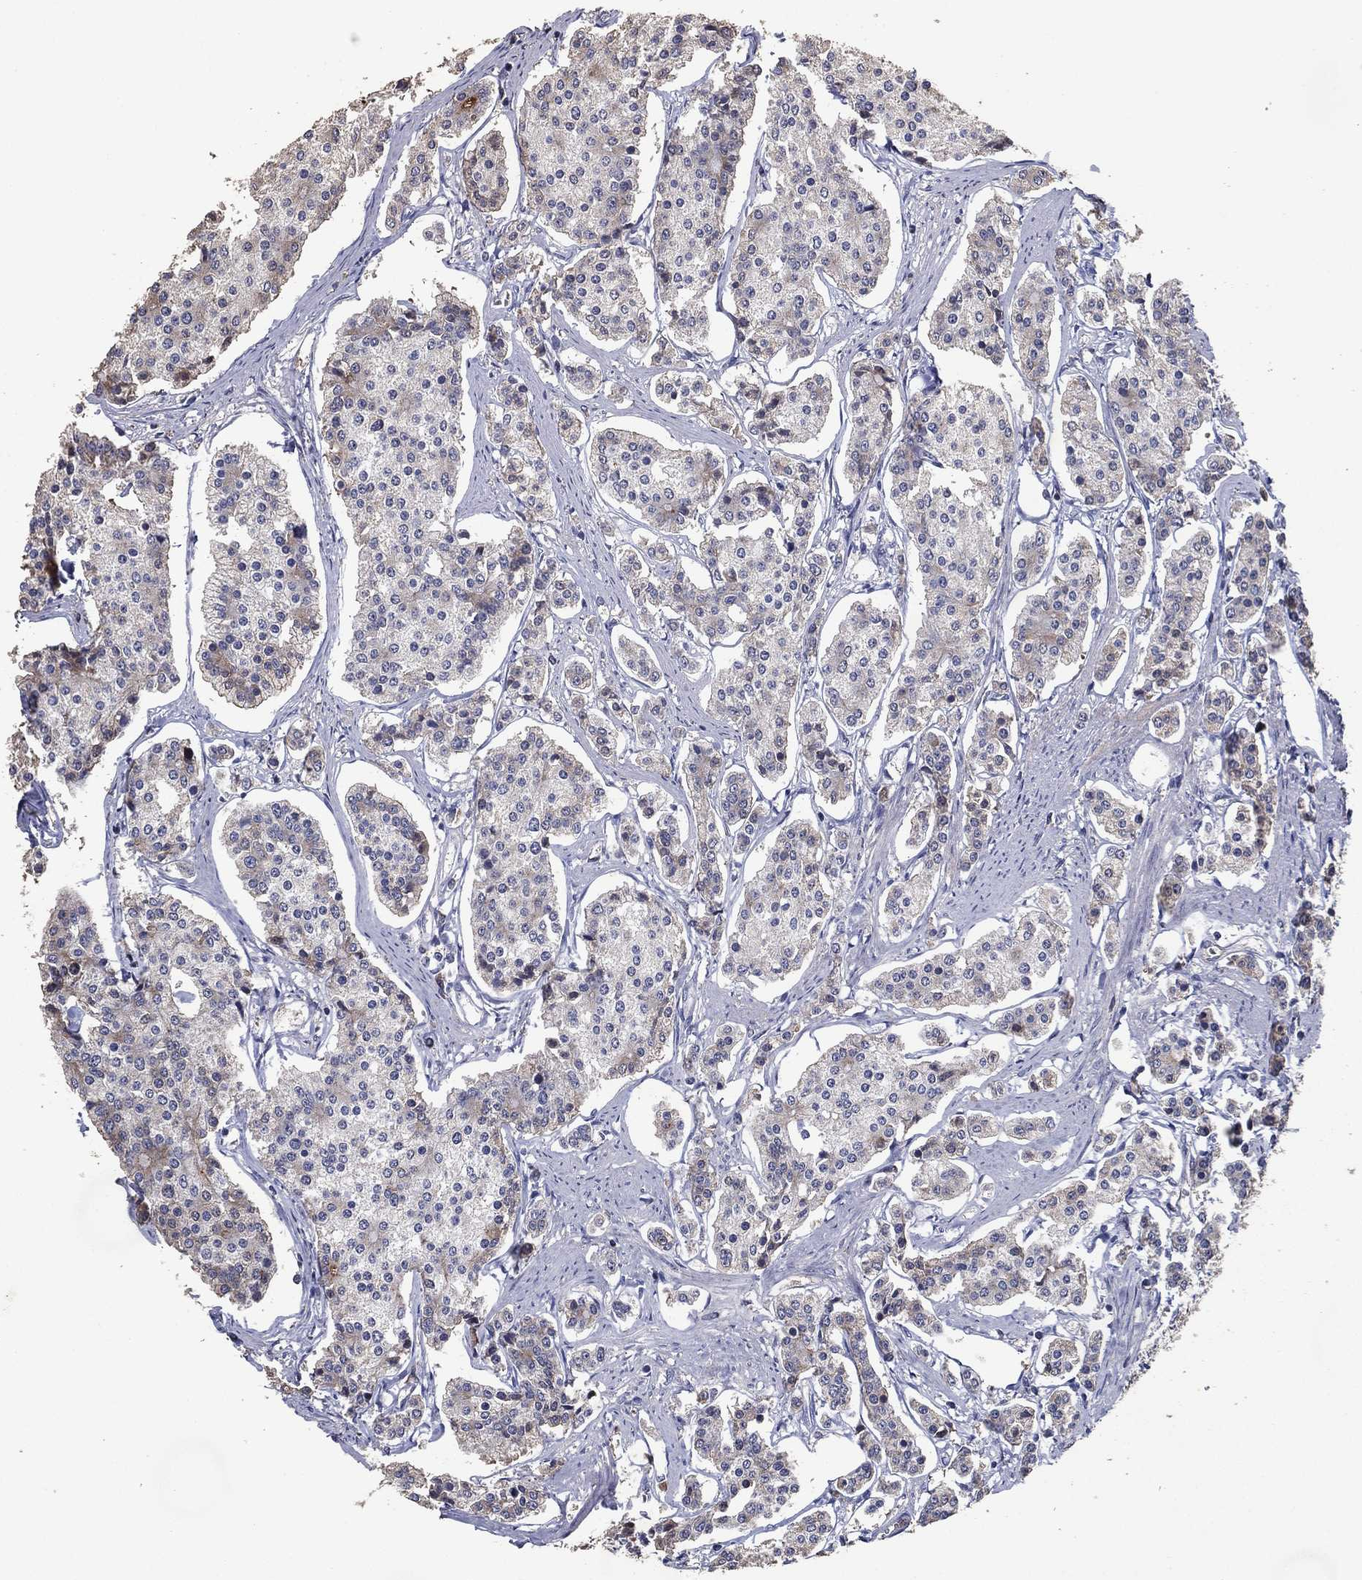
{"staining": {"intensity": "negative", "quantity": "none", "location": "none"}, "tissue": "carcinoid", "cell_type": "Tumor cells", "image_type": "cancer", "snomed": [{"axis": "morphology", "description": "Carcinoid, malignant, NOS"}, {"axis": "topography", "description": "Small intestine"}], "caption": "This is a image of IHC staining of carcinoid, which shows no expression in tumor cells. Nuclei are stained in blue.", "gene": "EFNA1", "patient": {"sex": "female", "age": 65}}